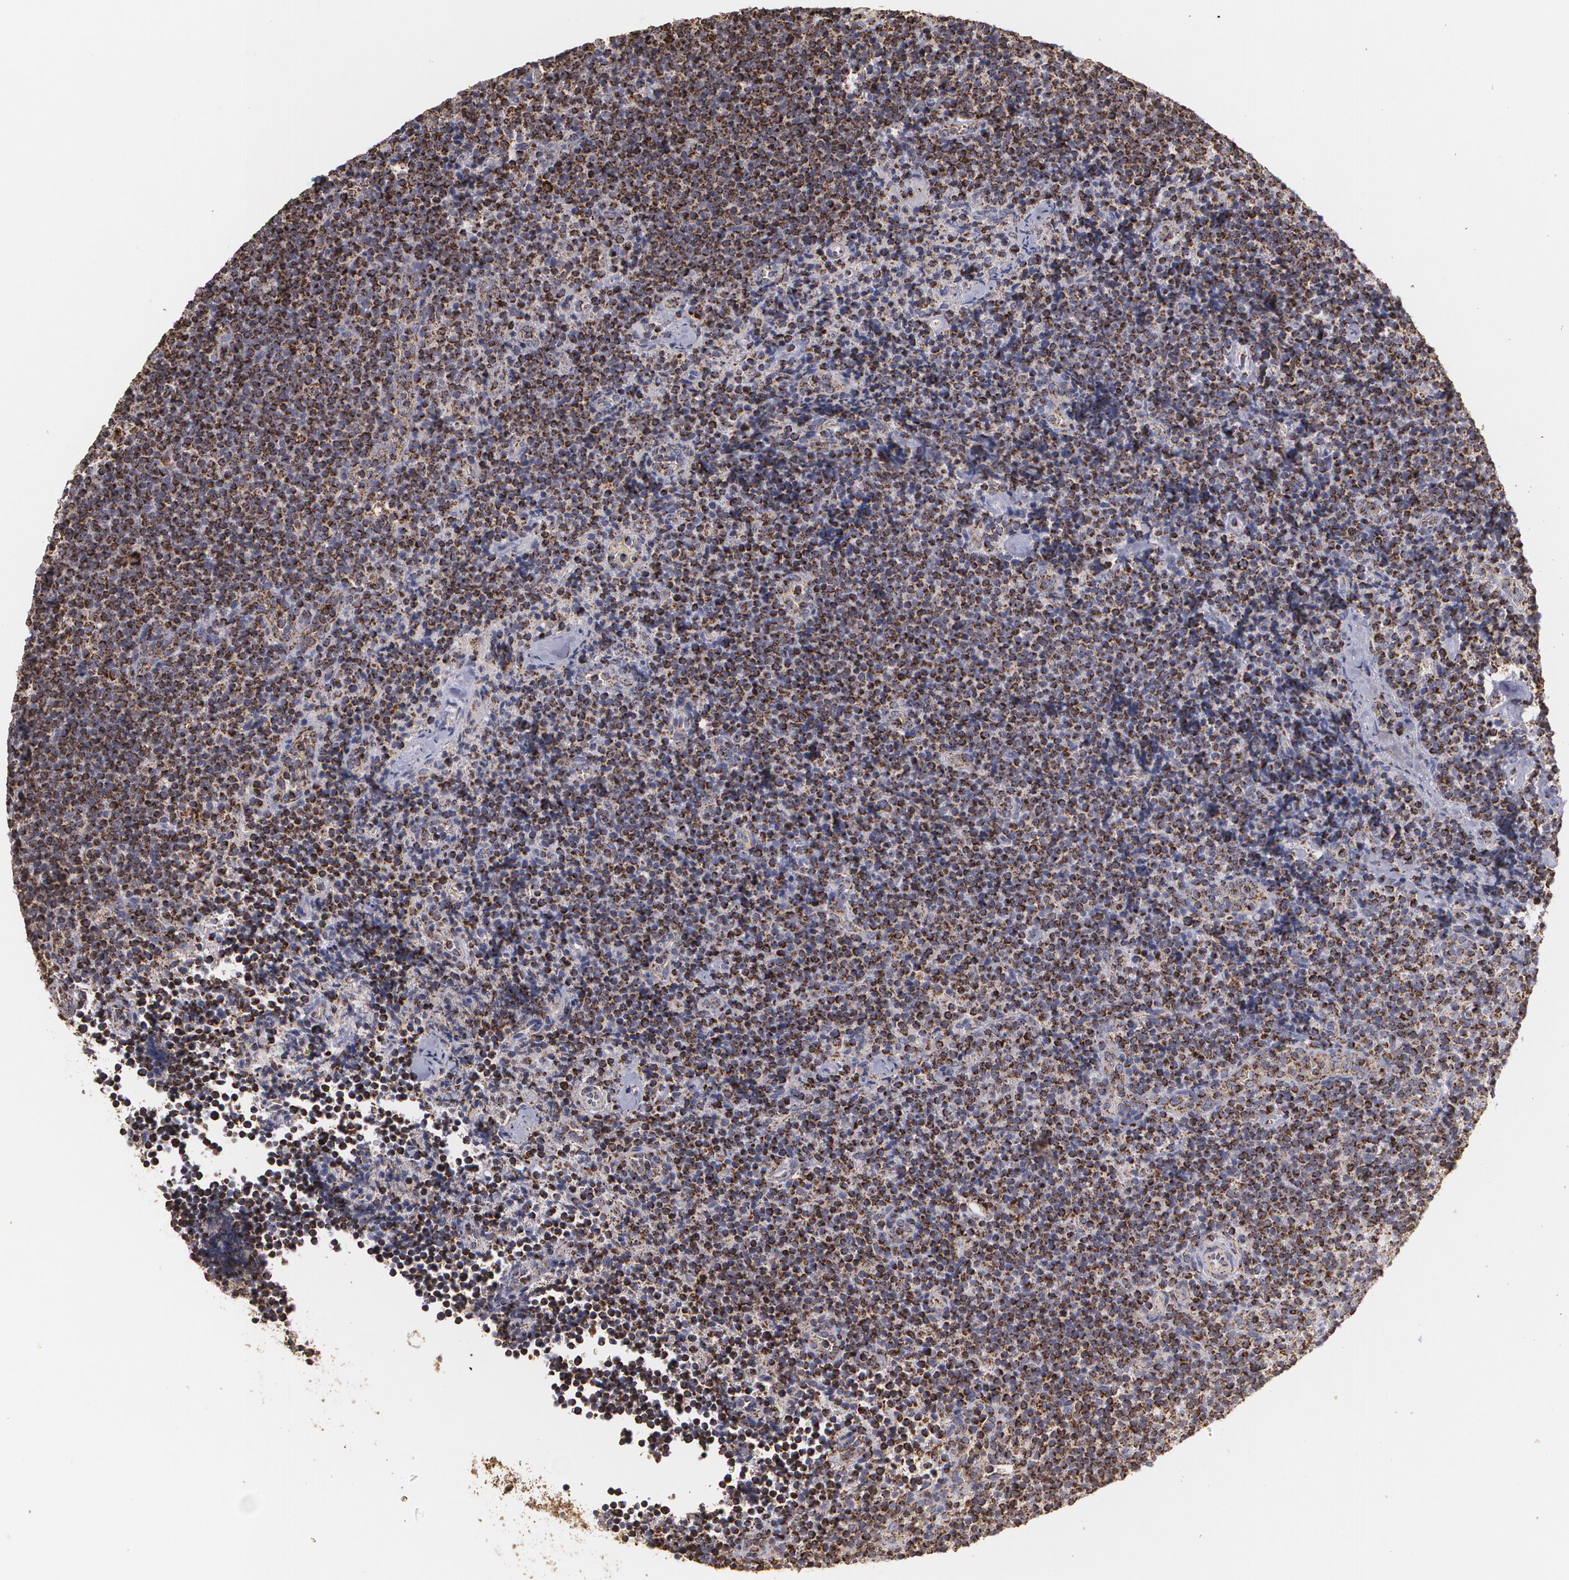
{"staining": {"intensity": "moderate", "quantity": "25%-75%", "location": "cytoplasmic/membranous"}, "tissue": "lymphoma", "cell_type": "Tumor cells", "image_type": "cancer", "snomed": [{"axis": "morphology", "description": "Malignant lymphoma, non-Hodgkin's type, High grade"}, {"axis": "topography", "description": "Lymph node"}], "caption": "High-power microscopy captured an IHC micrograph of lymphoma, revealing moderate cytoplasmic/membranous positivity in approximately 25%-75% of tumor cells.", "gene": "HSPD1", "patient": {"sex": "female", "age": 58}}